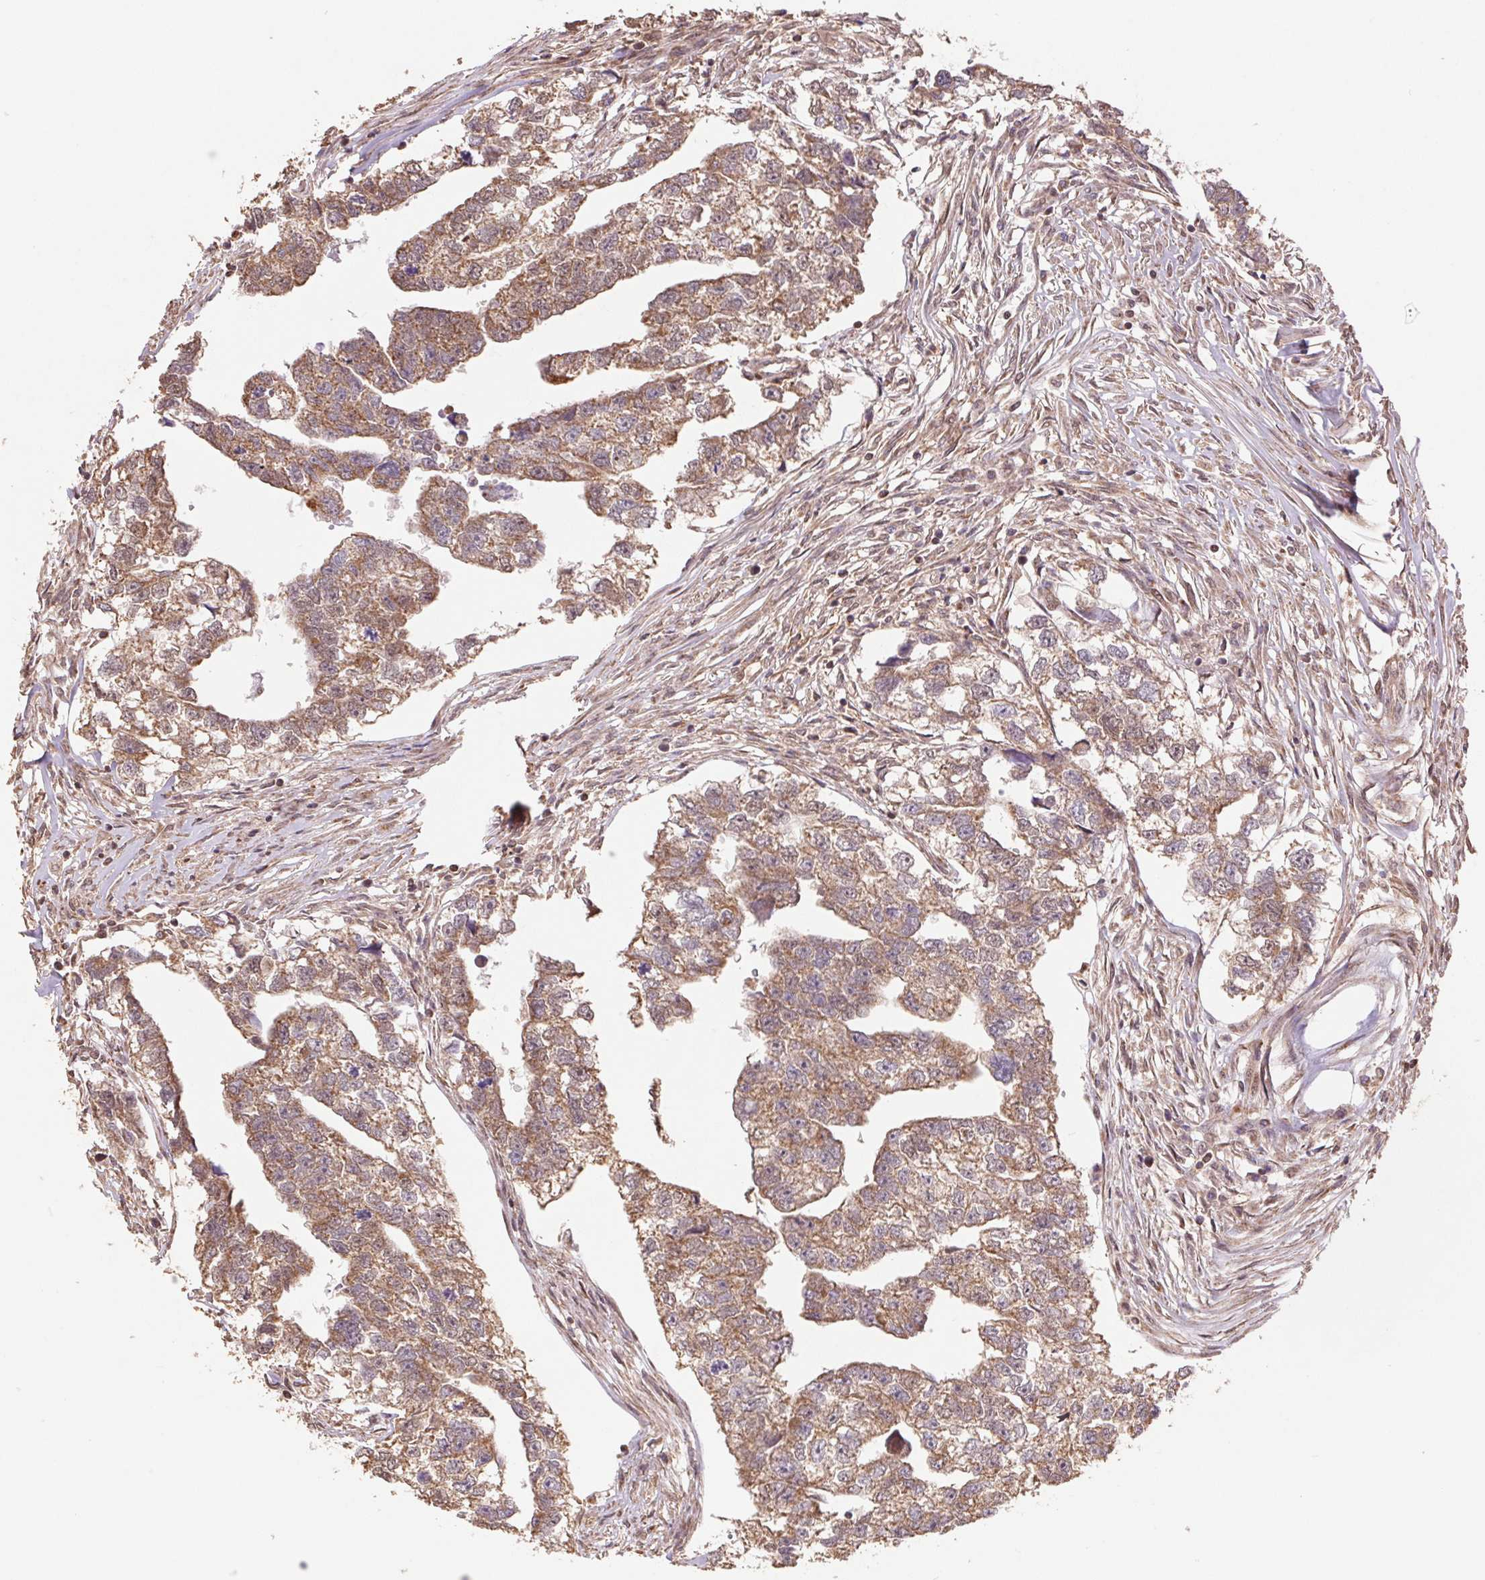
{"staining": {"intensity": "moderate", "quantity": ">75%", "location": "cytoplasmic/membranous"}, "tissue": "testis cancer", "cell_type": "Tumor cells", "image_type": "cancer", "snomed": [{"axis": "morphology", "description": "Carcinoma, Embryonal, NOS"}, {"axis": "morphology", "description": "Teratoma, malignant, NOS"}, {"axis": "topography", "description": "Testis"}], "caption": "Testis cancer stained with a brown dye displays moderate cytoplasmic/membranous positive positivity in approximately >75% of tumor cells.", "gene": "PDHA1", "patient": {"sex": "male", "age": 44}}